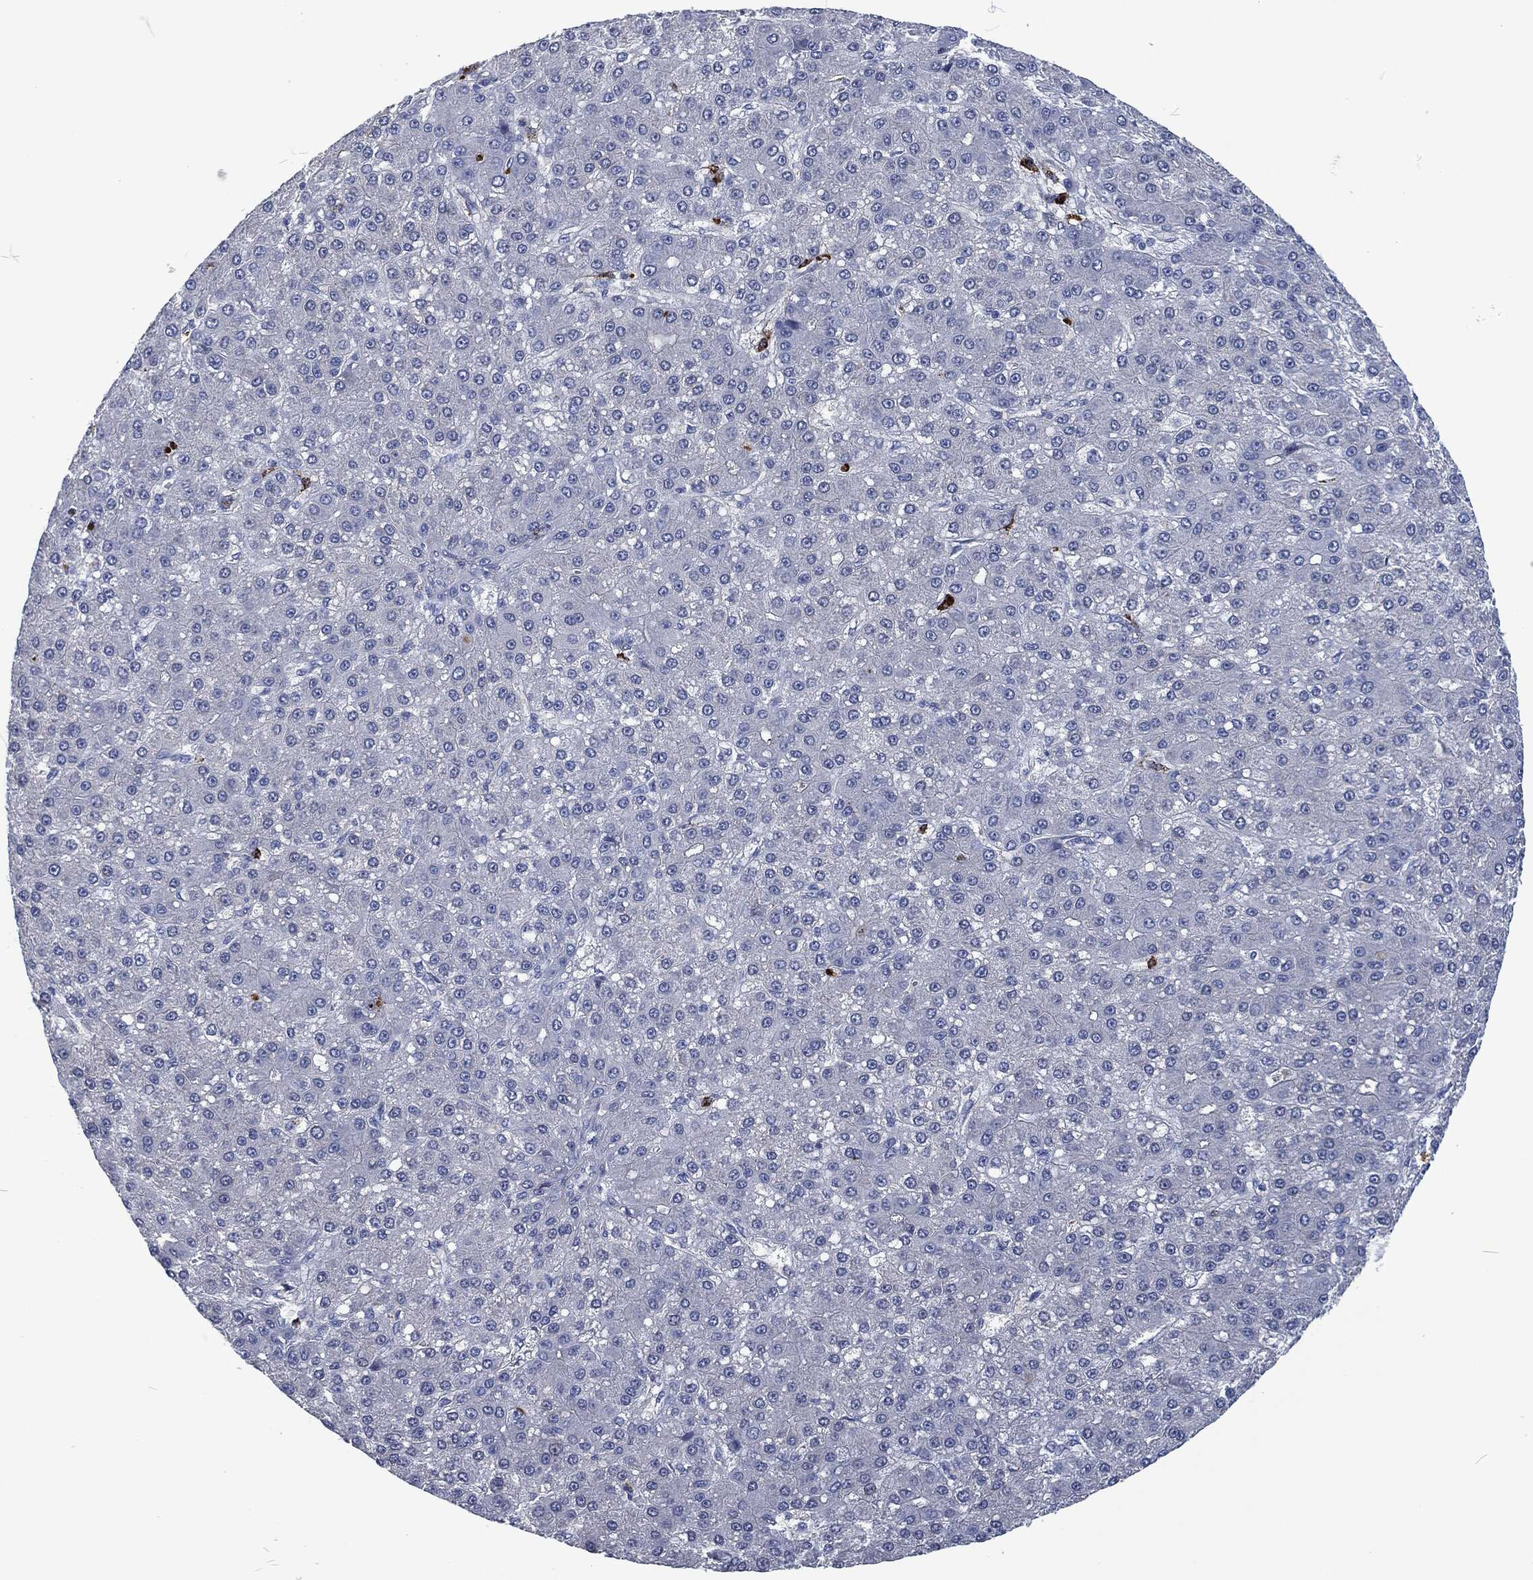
{"staining": {"intensity": "negative", "quantity": "none", "location": "none"}, "tissue": "liver cancer", "cell_type": "Tumor cells", "image_type": "cancer", "snomed": [{"axis": "morphology", "description": "Carcinoma, Hepatocellular, NOS"}, {"axis": "topography", "description": "Liver"}], "caption": "Protein analysis of liver cancer (hepatocellular carcinoma) demonstrates no significant staining in tumor cells.", "gene": "MPO", "patient": {"sex": "male", "age": 67}}